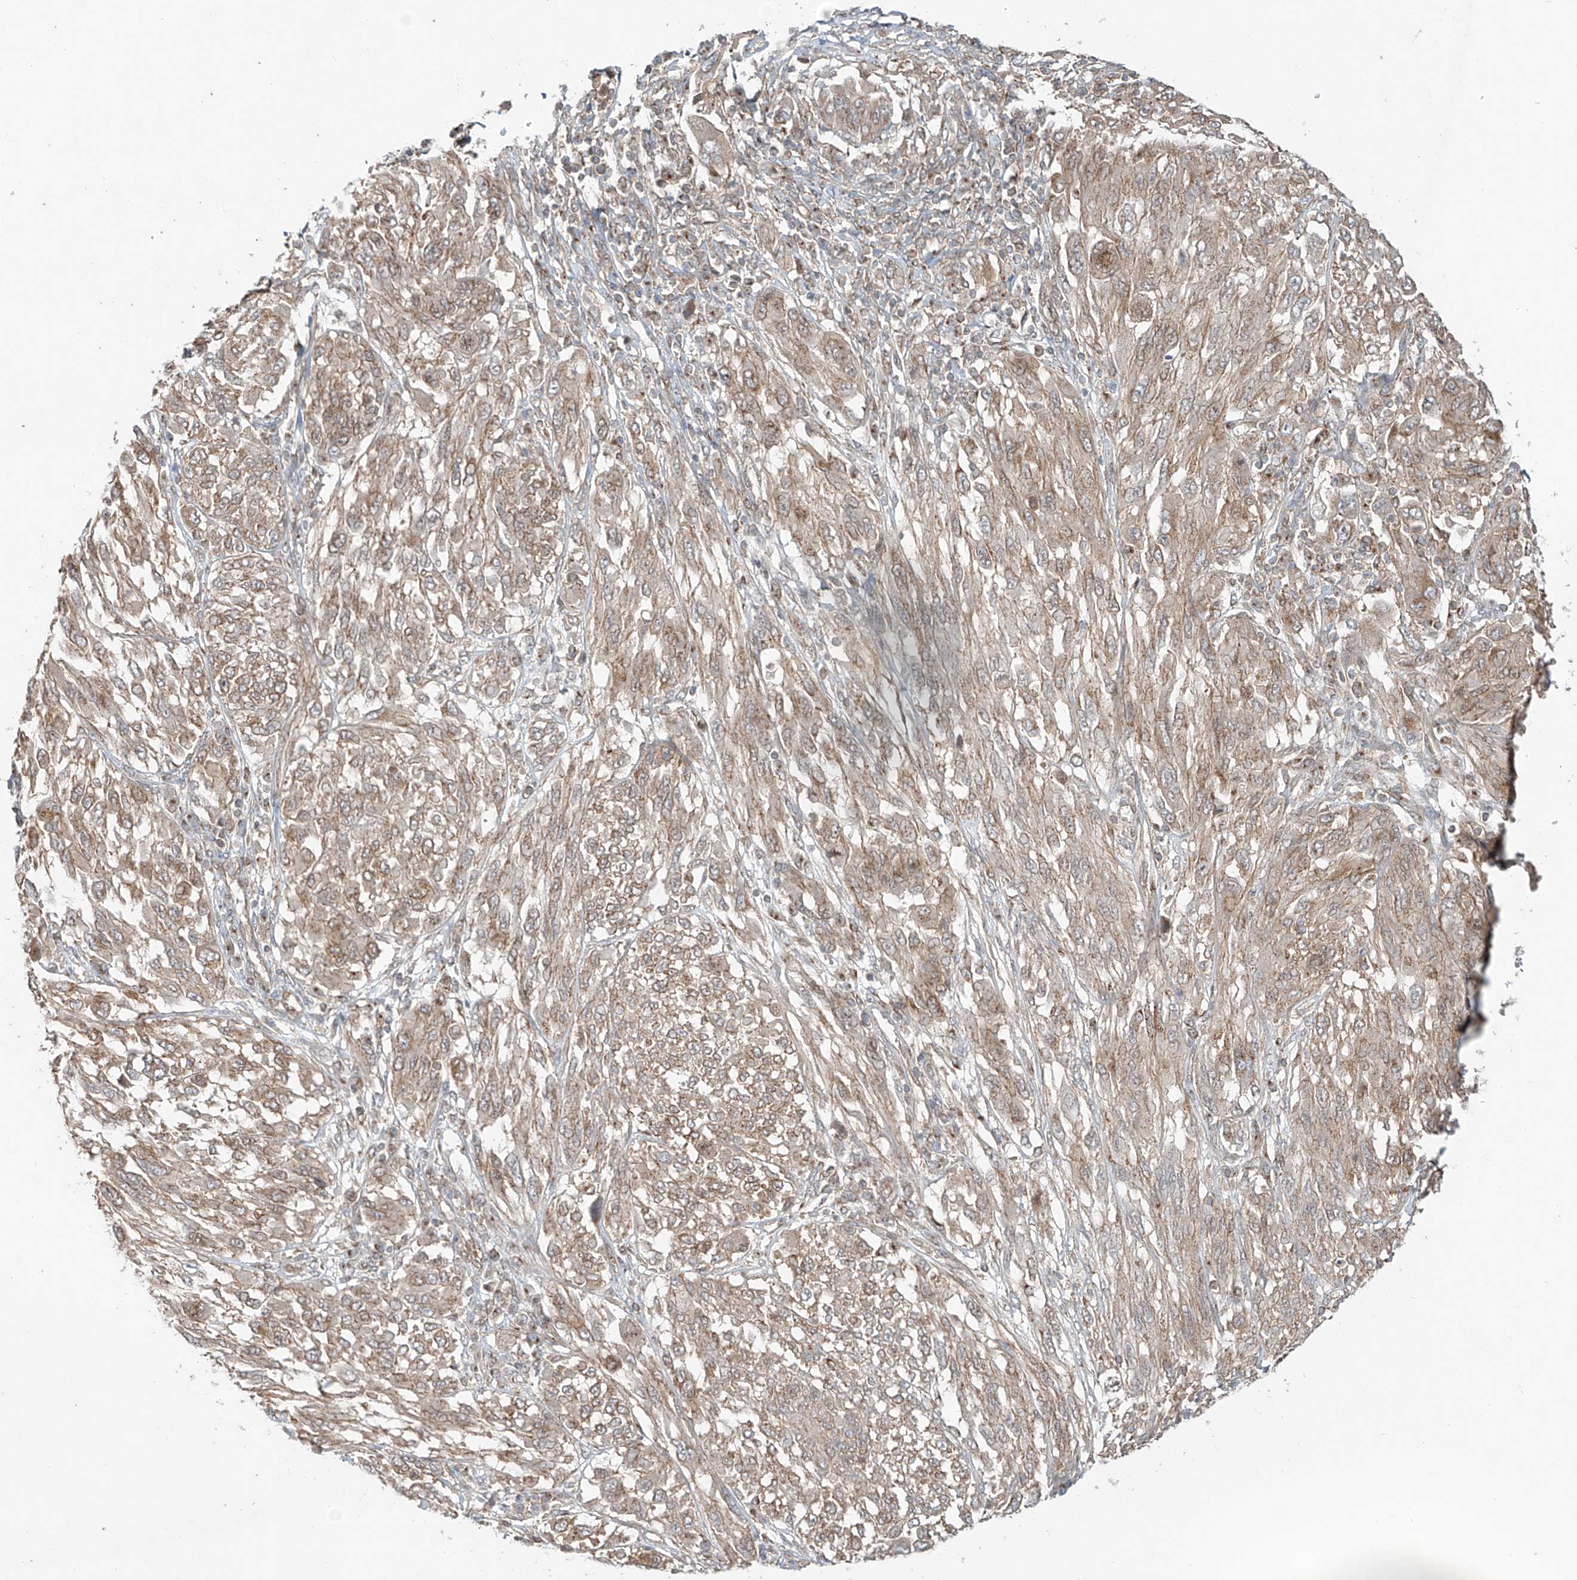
{"staining": {"intensity": "moderate", "quantity": ">75%", "location": "cytoplasmic/membranous"}, "tissue": "melanoma", "cell_type": "Tumor cells", "image_type": "cancer", "snomed": [{"axis": "morphology", "description": "Malignant melanoma, NOS"}, {"axis": "topography", "description": "Skin"}], "caption": "Malignant melanoma stained for a protein (brown) demonstrates moderate cytoplasmic/membranous positive expression in approximately >75% of tumor cells.", "gene": "CUX1", "patient": {"sex": "female", "age": 91}}